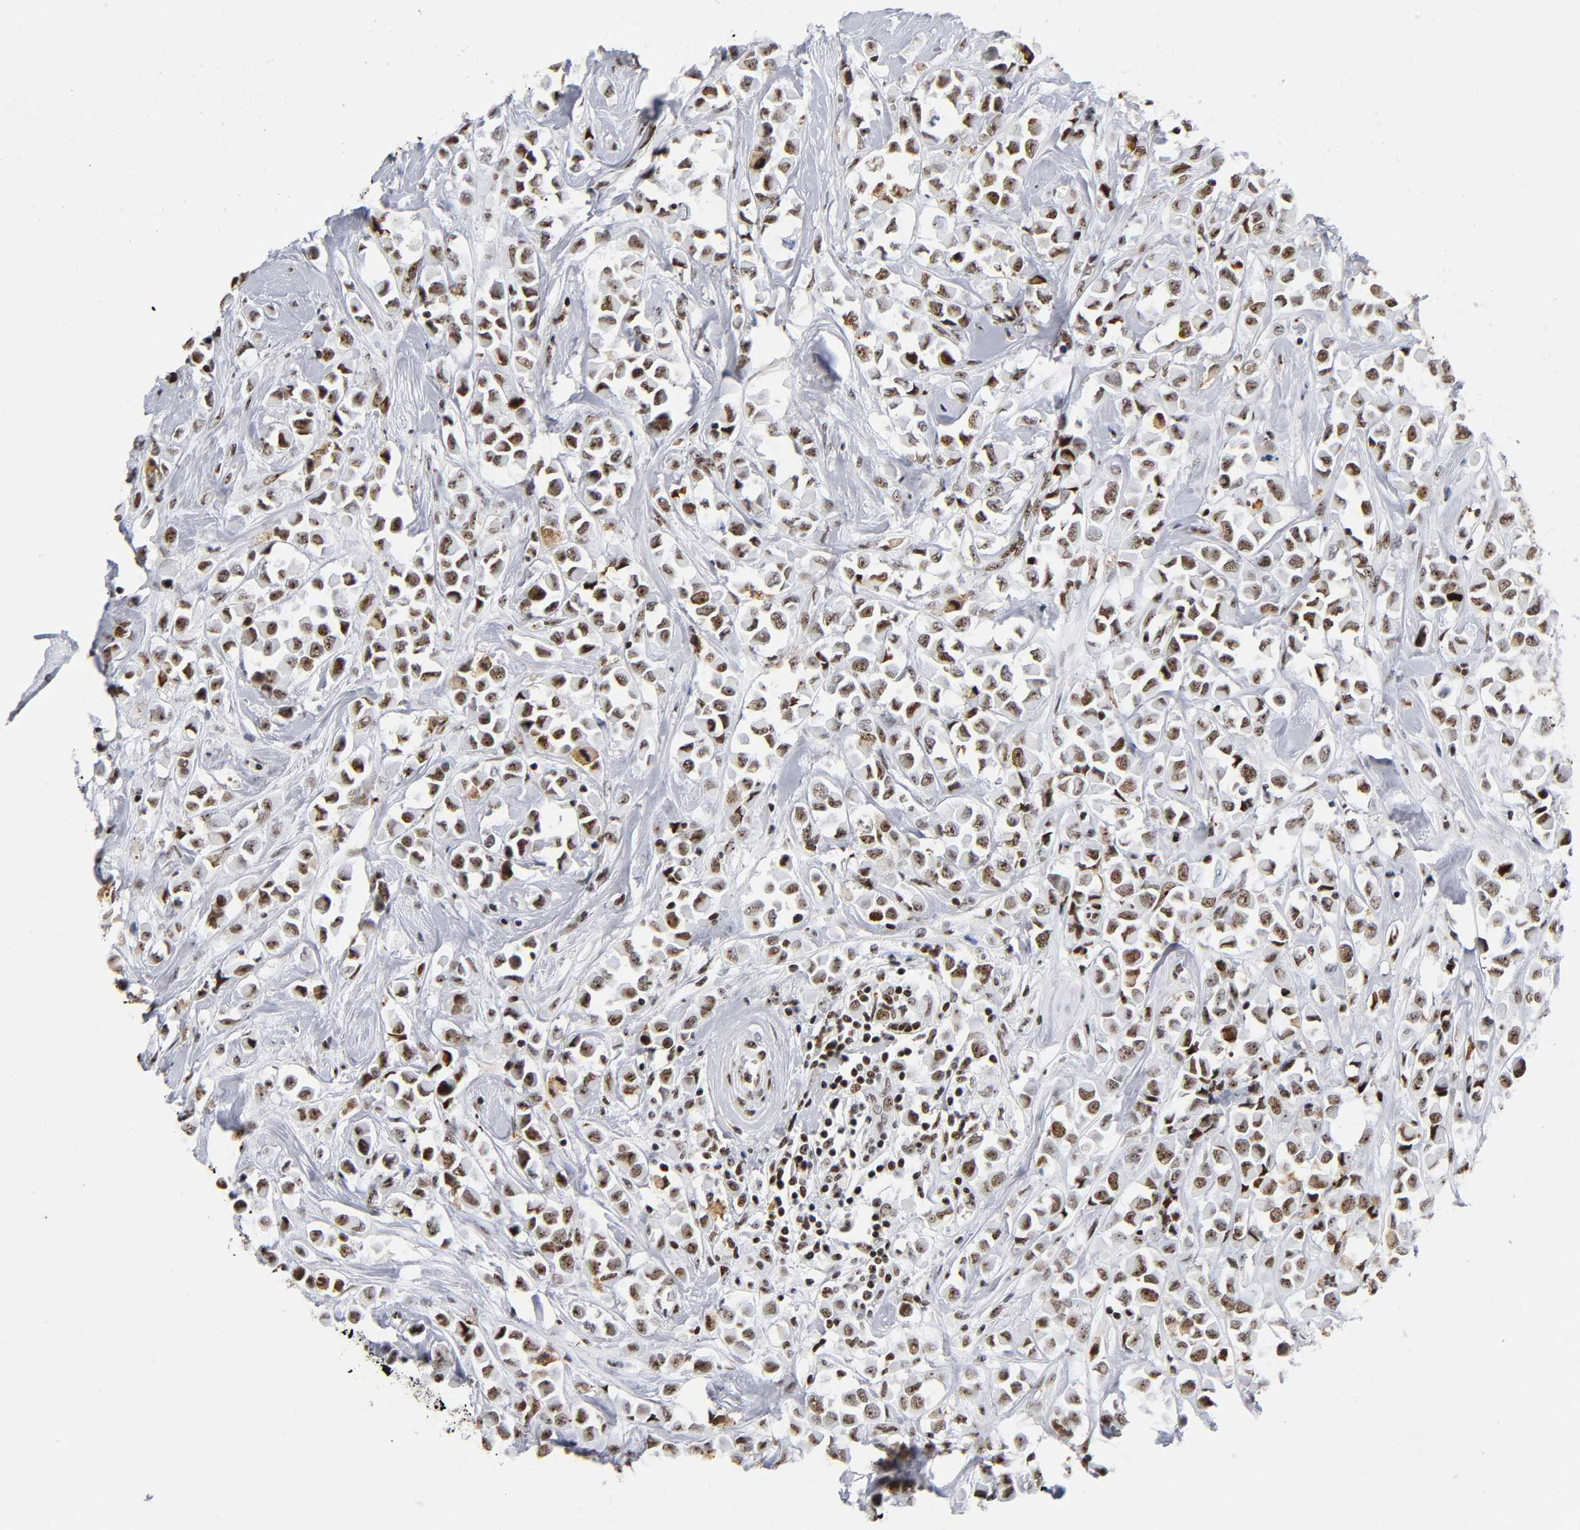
{"staining": {"intensity": "moderate", "quantity": ">75%", "location": "nuclear"}, "tissue": "breast cancer", "cell_type": "Tumor cells", "image_type": "cancer", "snomed": [{"axis": "morphology", "description": "Duct carcinoma"}, {"axis": "topography", "description": "Breast"}], "caption": "Immunohistochemistry (IHC) staining of breast cancer (invasive ductal carcinoma), which reveals medium levels of moderate nuclear expression in about >75% of tumor cells indicating moderate nuclear protein positivity. The staining was performed using DAB (brown) for protein detection and nuclei were counterstained in hematoxylin (blue).", "gene": "UBTF", "patient": {"sex": "female", "age": 61}}